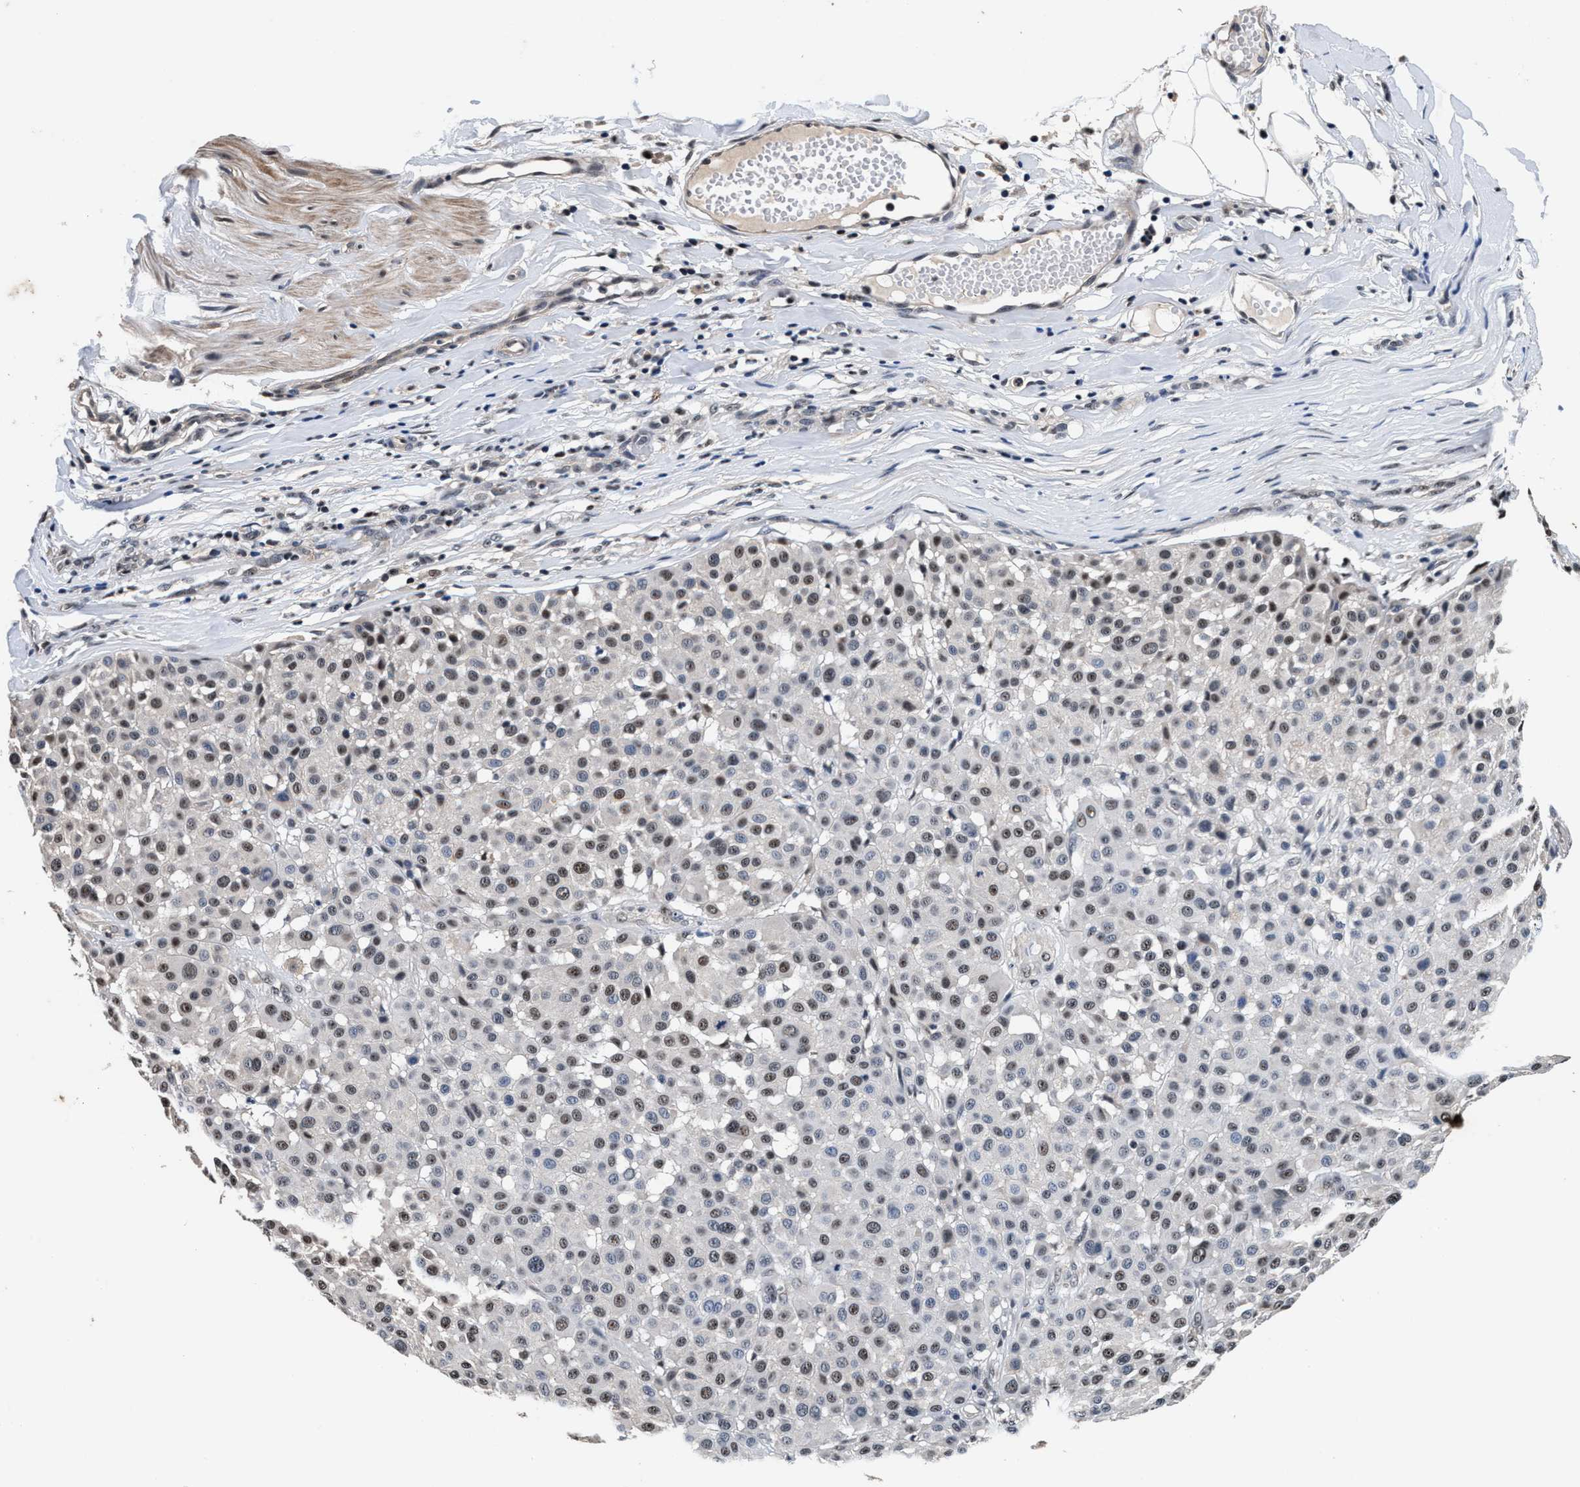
{"staining": {"intensity": "moderate", "quantity": "25%-75%", "location": "nuclear"}, "tissue": "melanoma", "cell_type": "Tumor cells", "image_type": "cancer", "snomed": [{"axis": "morphology", "description": "Malignant melanoma, Metastatic site"}, {"axis": "topography", "description": "Soft tissue"}], "caption": "The micrograph exhibits a brown stain indicating the presence of a protein in the nuclear of tumor cells in malignant melanoma (metastatic site).", "gene": "USP16", "patient": {"sex": "male", "age": 41}}